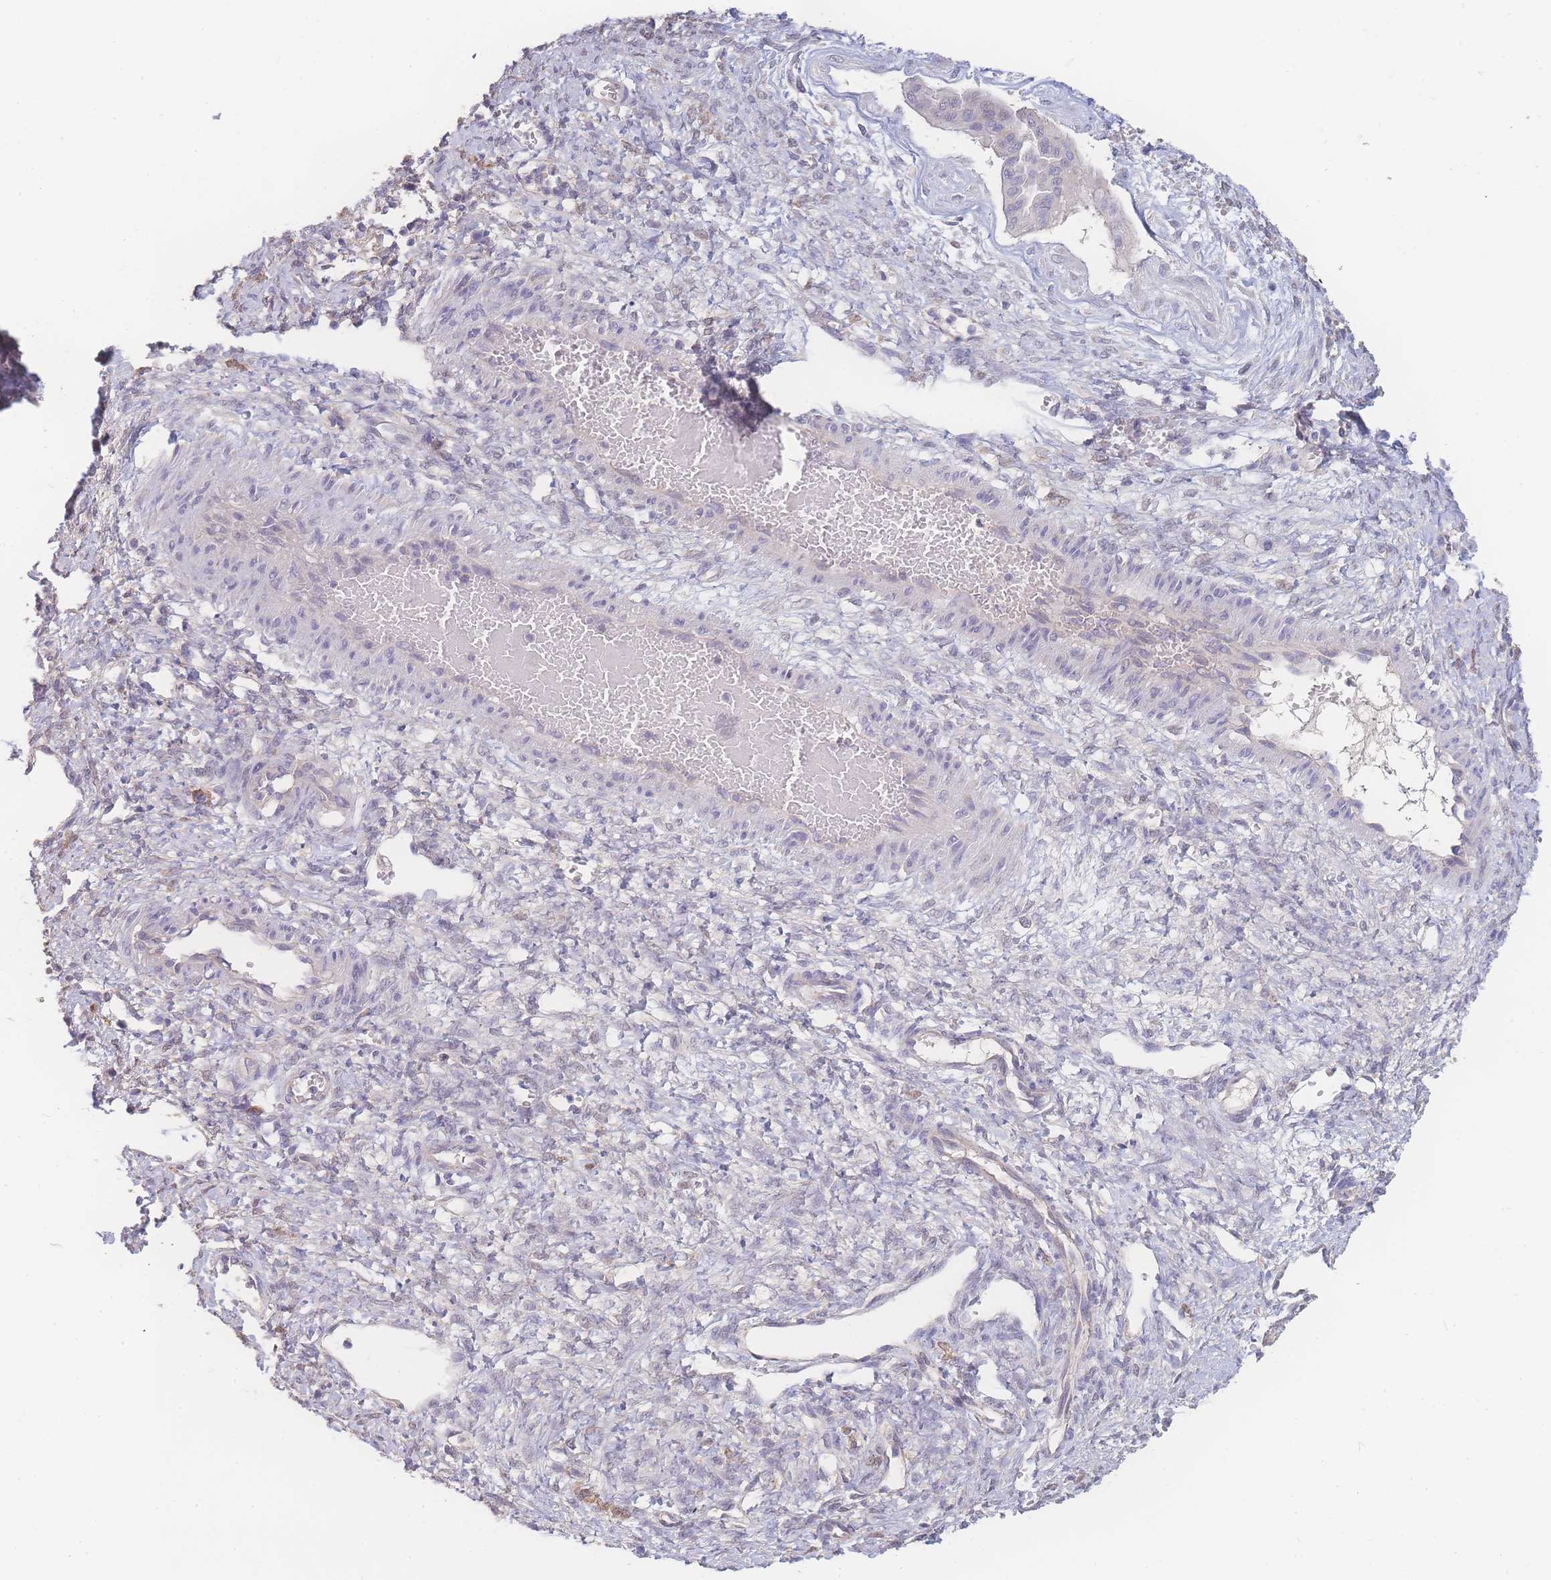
{"staining": {"intensity": "negative", "quantity": "none", "location": "none"}, "tissue": "ovarian cancer", "cell_type": "Tumor cells", "image_type": "cancer", "snomed": [{"axis": "morphology", "description": "Cystadenocarcinoma, mucinous, NOS"}, {"axis": "topography", "description": "Ovary"}], "caption": "DAB (3,3'-diaminobenzidine) immunohistochemical staining of ovarian mucinous cystadenocarcinoma reveals no significant staining in tumor cells. (DAB (3,3'-diaminobenzidine) IHC, high magnification).", "gene": "GIPR", "patient": {"sex": "female", "age": 73}}